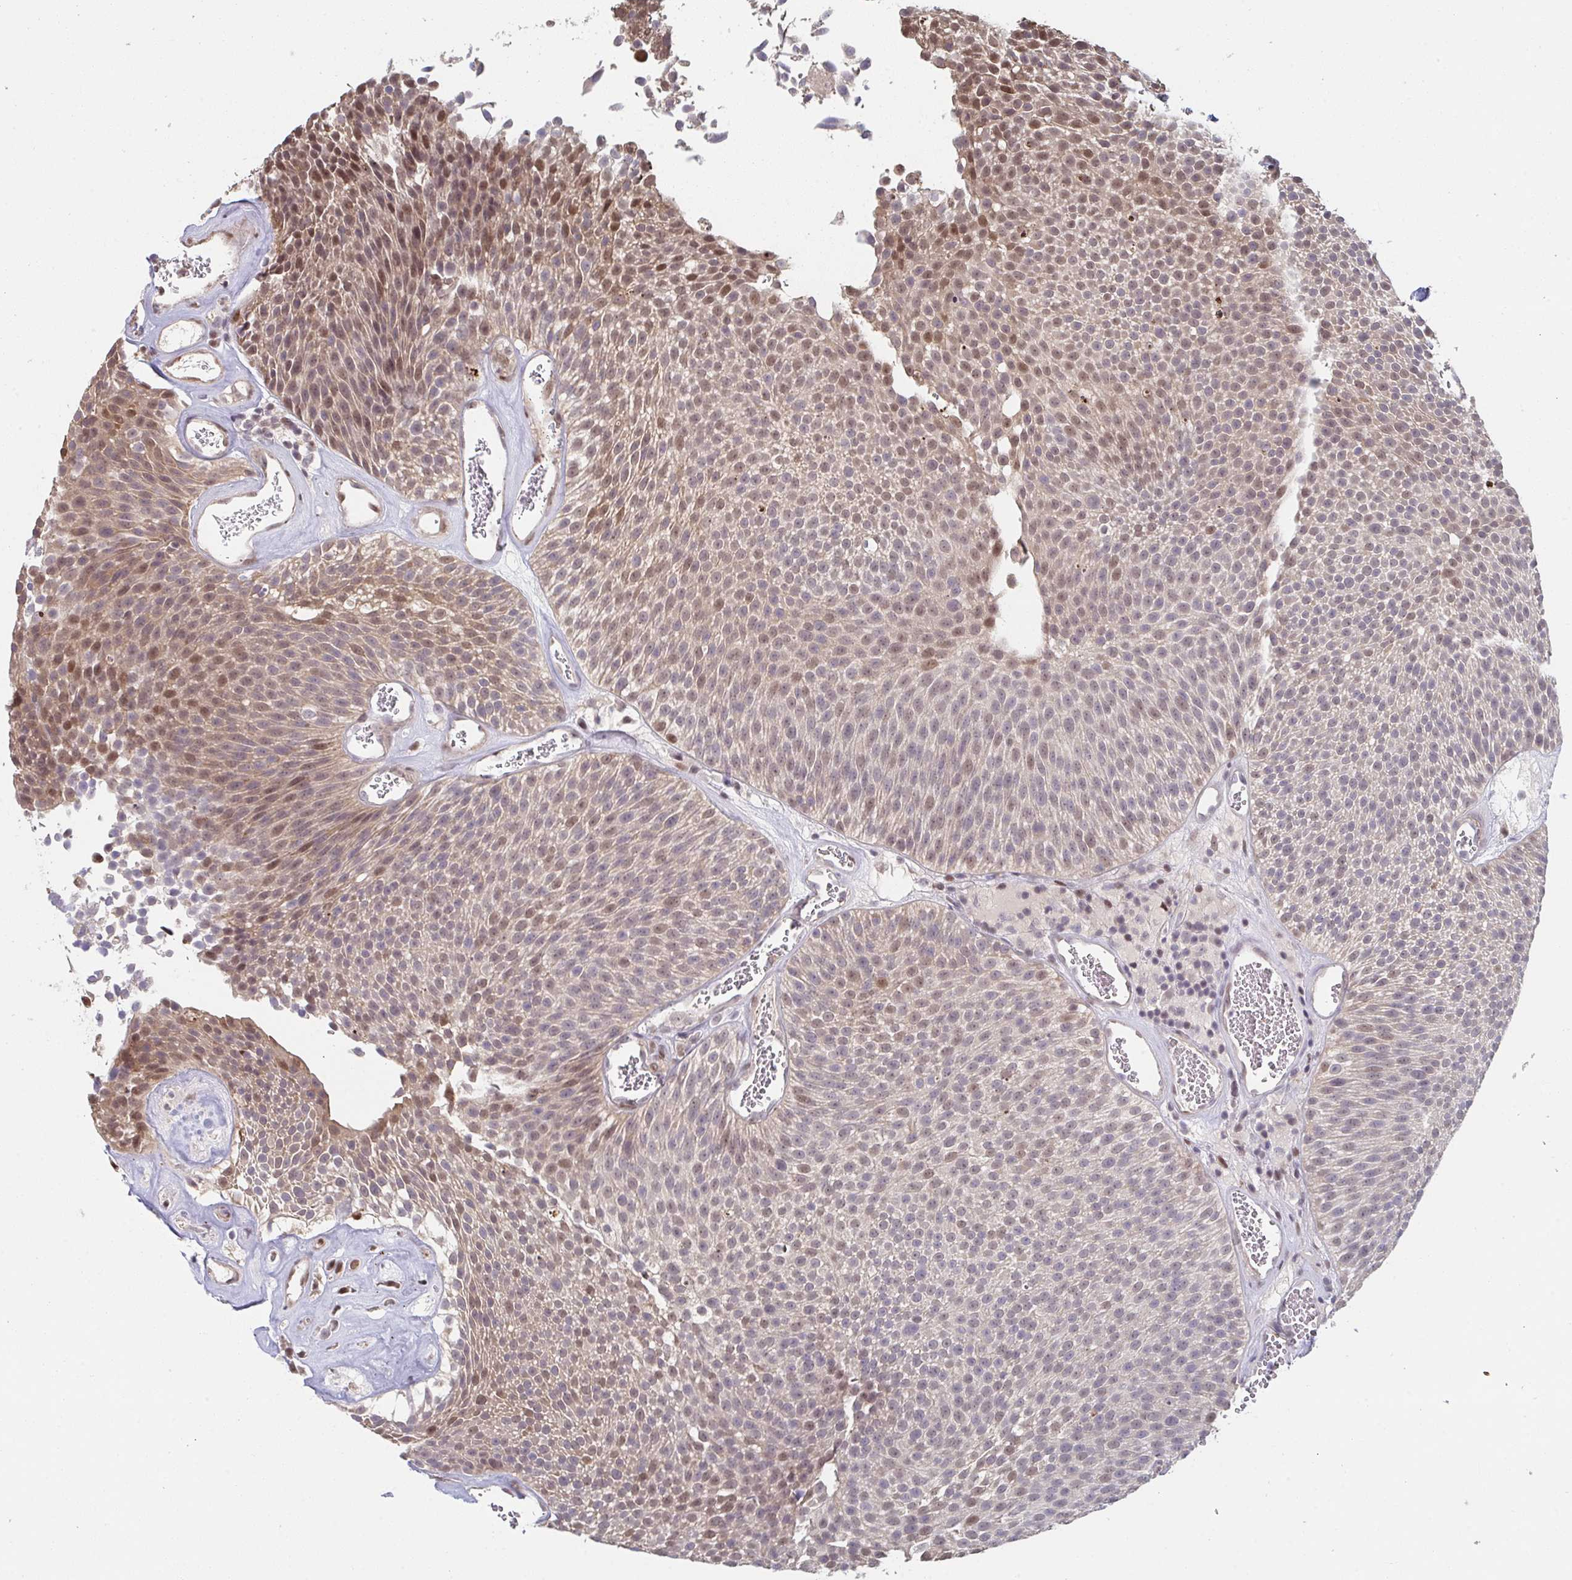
{"staining": {"intensity": "moderate", "quantity": ">75%", "location": "nuclear"}, "tissue": "urothelial cancer", "cell_type": "Tumor cells", "image_type": "cancer", "snomed": [{"axis": "morphology", "description": "Urothelial carcinoma, Low grade"}, {"axis": "topography", "description": "Urinary bladder"}], "caption": "Immunohistochemistry of urothelial carcinoma (low-grade) shows medium levels of moderate nuclear expression in approximately >75% of tumor cells.", "gene": "ACD", "patient": {"sex": "female", "age": 79}}